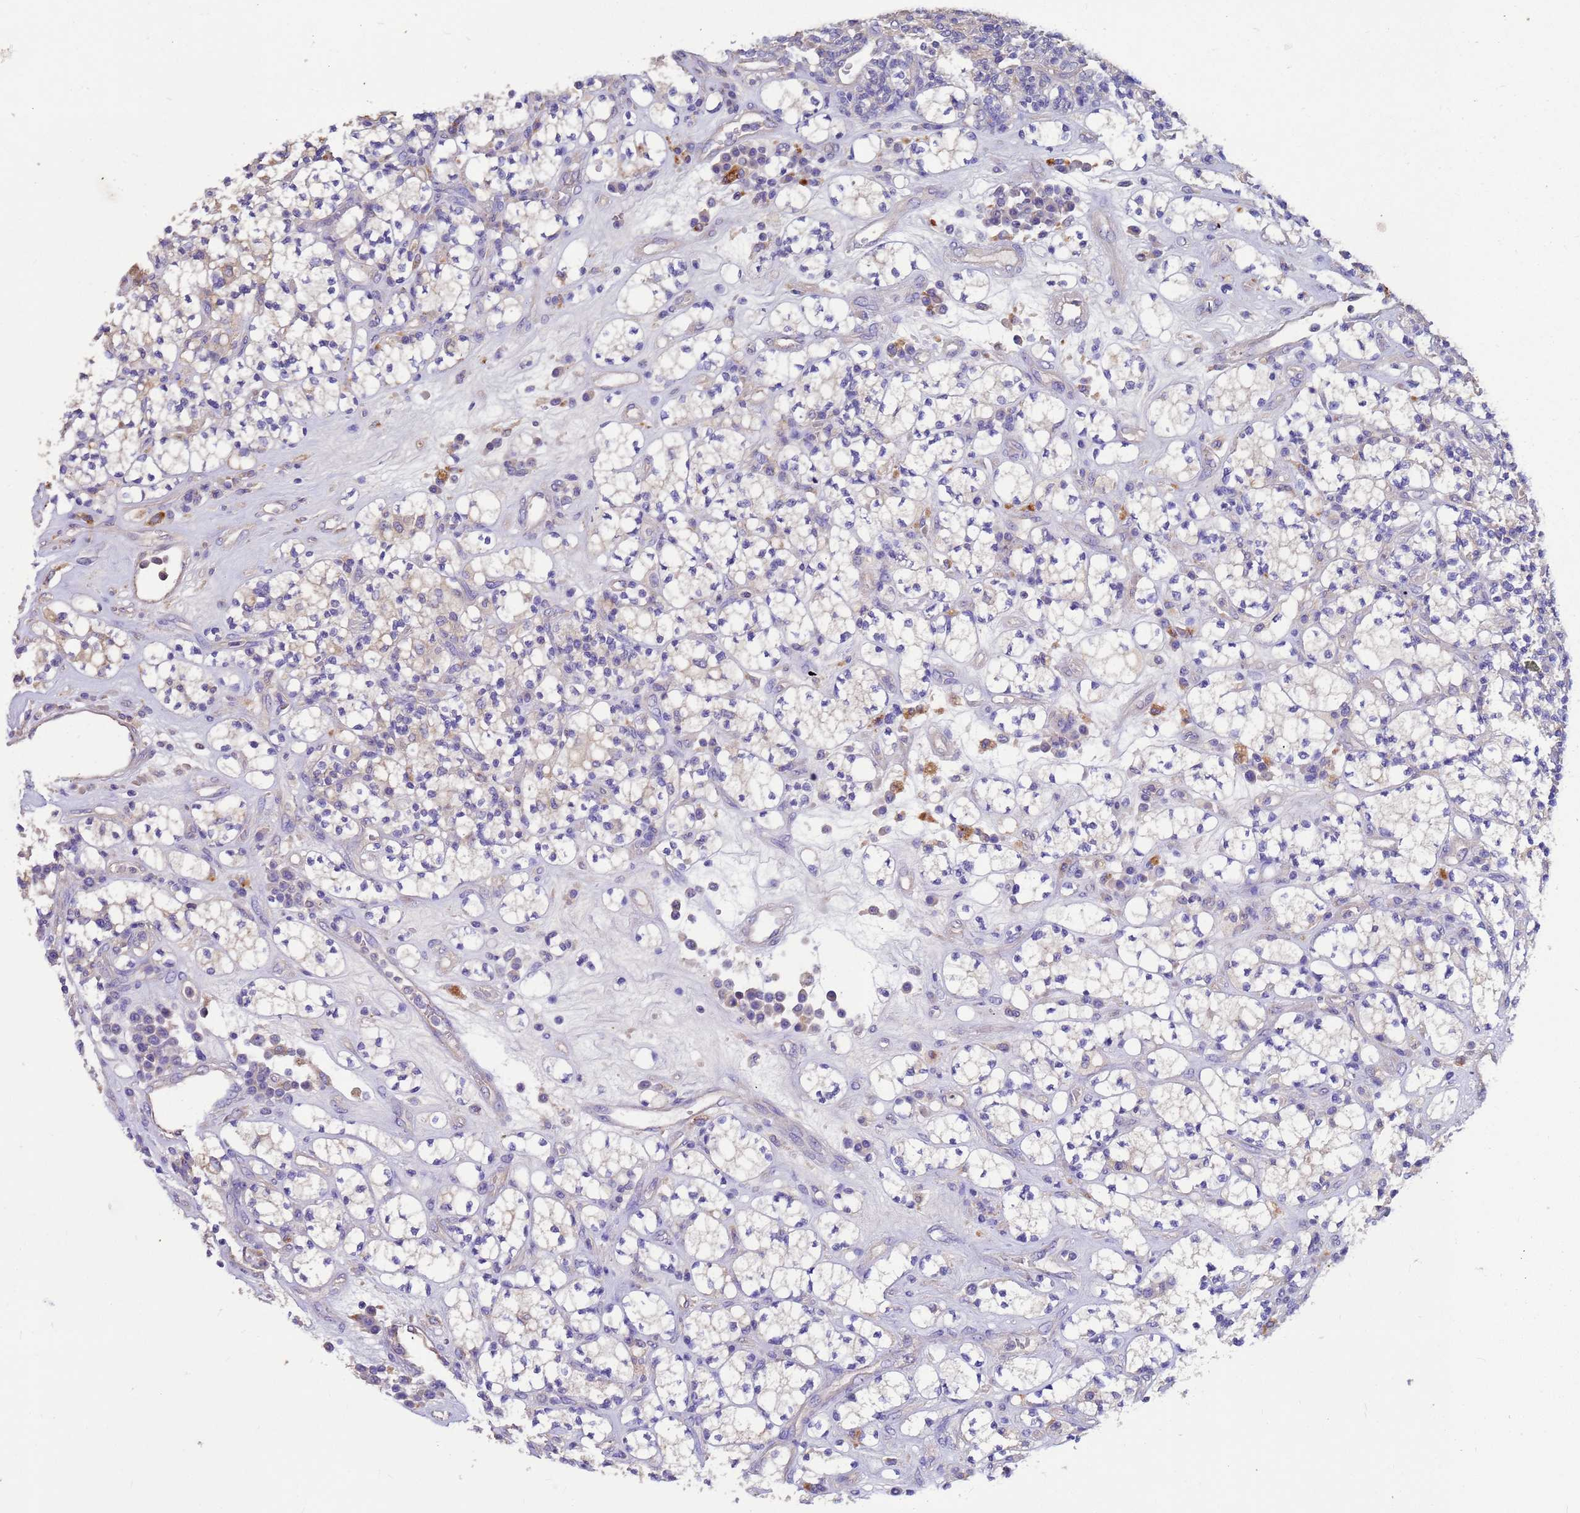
{"staining": {"intensity": "negative", "quantity": "none", "location": "none"}, "tissue": "renal cancer", "cell_type": "Tumor cells", "image_type": "cancer", "snomed": [{"axis": "morphology", "description": "Adenocarcinoma, NOS"}, {"axis": "topography", "description": "Kidney"}], "caption": "Human adenocarcinoma (renal) stained for a protein using immunohistochemistry (IHC) demonstrates no expression in tumor cells.", "gene": "SRL", "patient": {"sex": "male", "age": 77}}